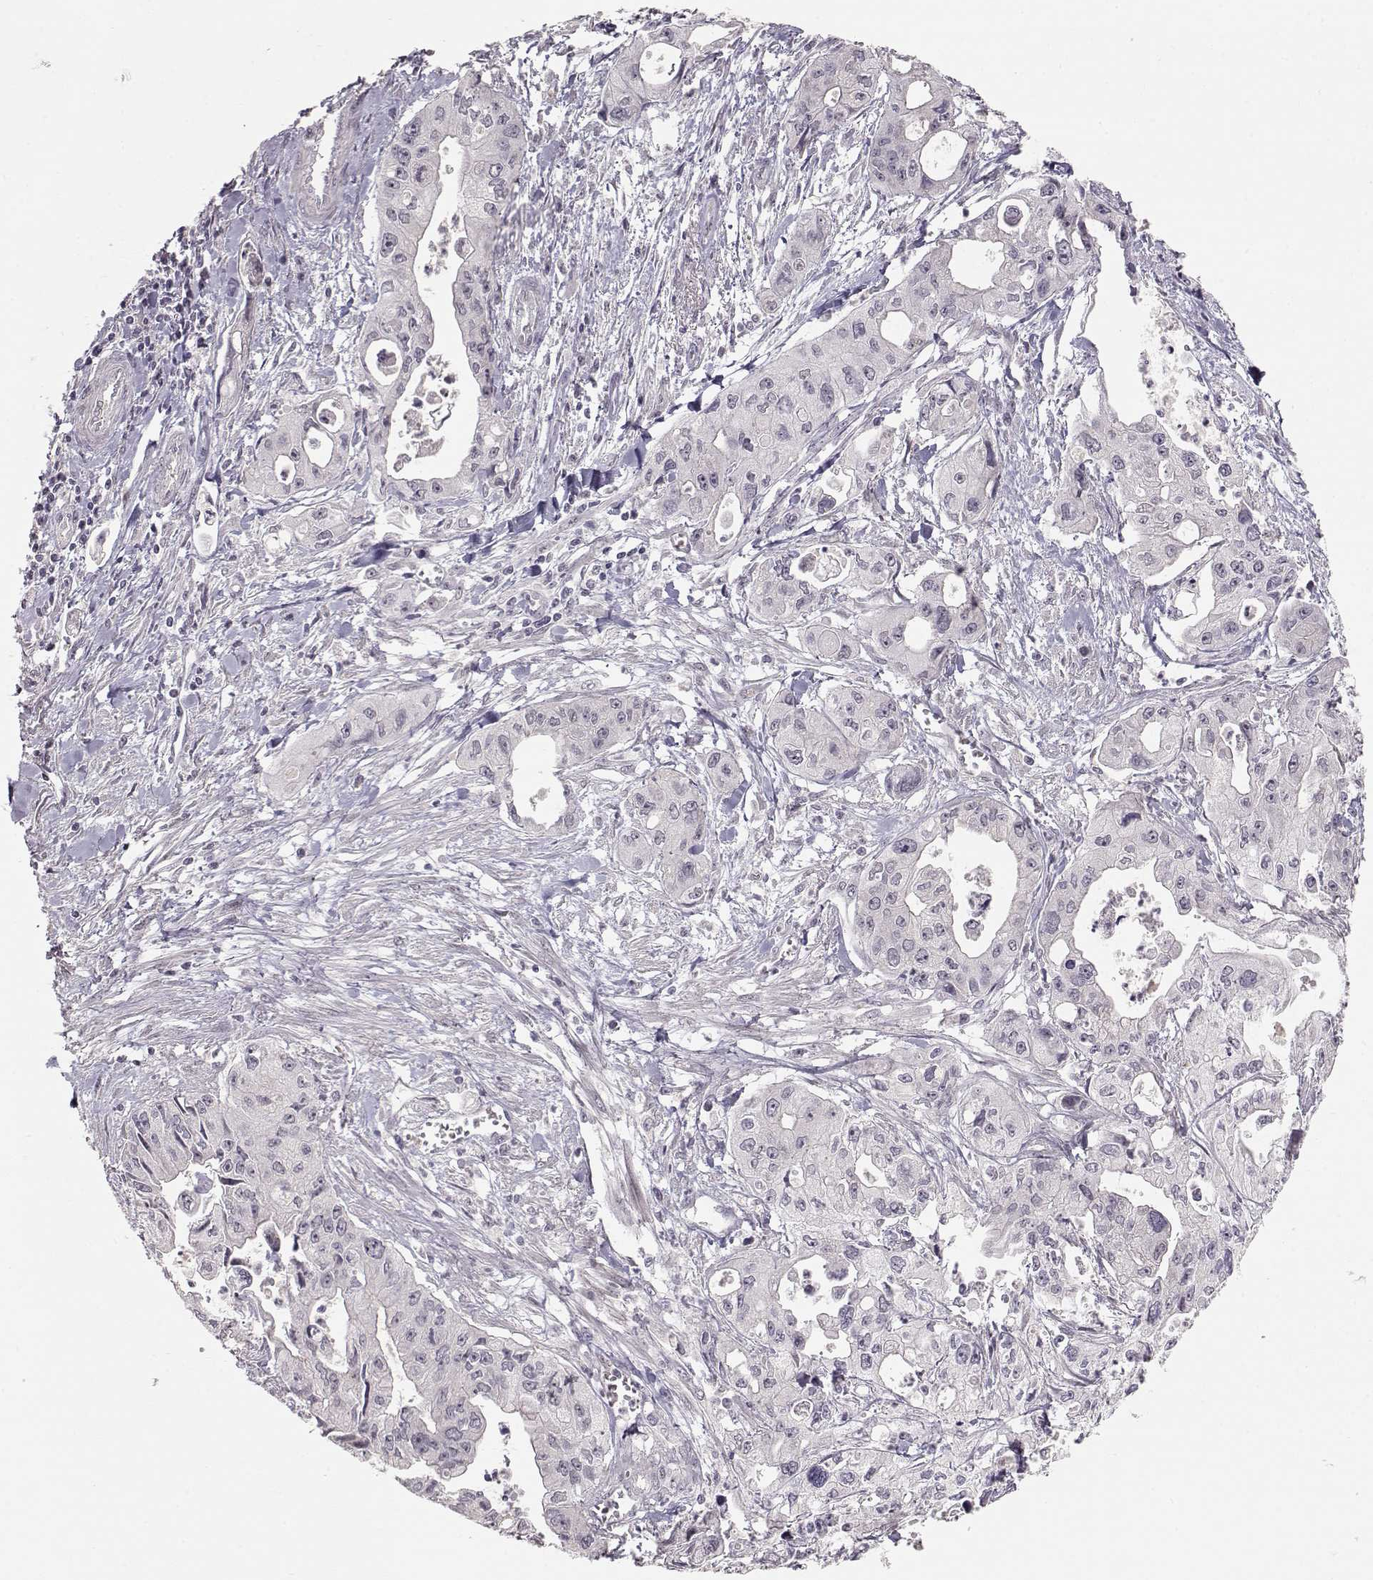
{"staining": {"intensity": "negative", "quantity": "none", "location": "none"}, "tissue": "pancreatic cancer", "cell_type": "Tumor cells", "image_type": "cancer", "snomed": [{"axis": "morphology", "description": "Adenocarcinoma, NOS"}, {"axis": "topography", "description": "Pancreas"}], "caption": "High magnification brightfield microscopy of pancreatic adenocarcinoma stained with DAB (3,3'-diaminobenzidine) (brown) and counterstained with hematoxylin (blue): tumor cells show no significant staining.", "gene": "PNMT", "patient": {"sex": "male", "age": 70}}